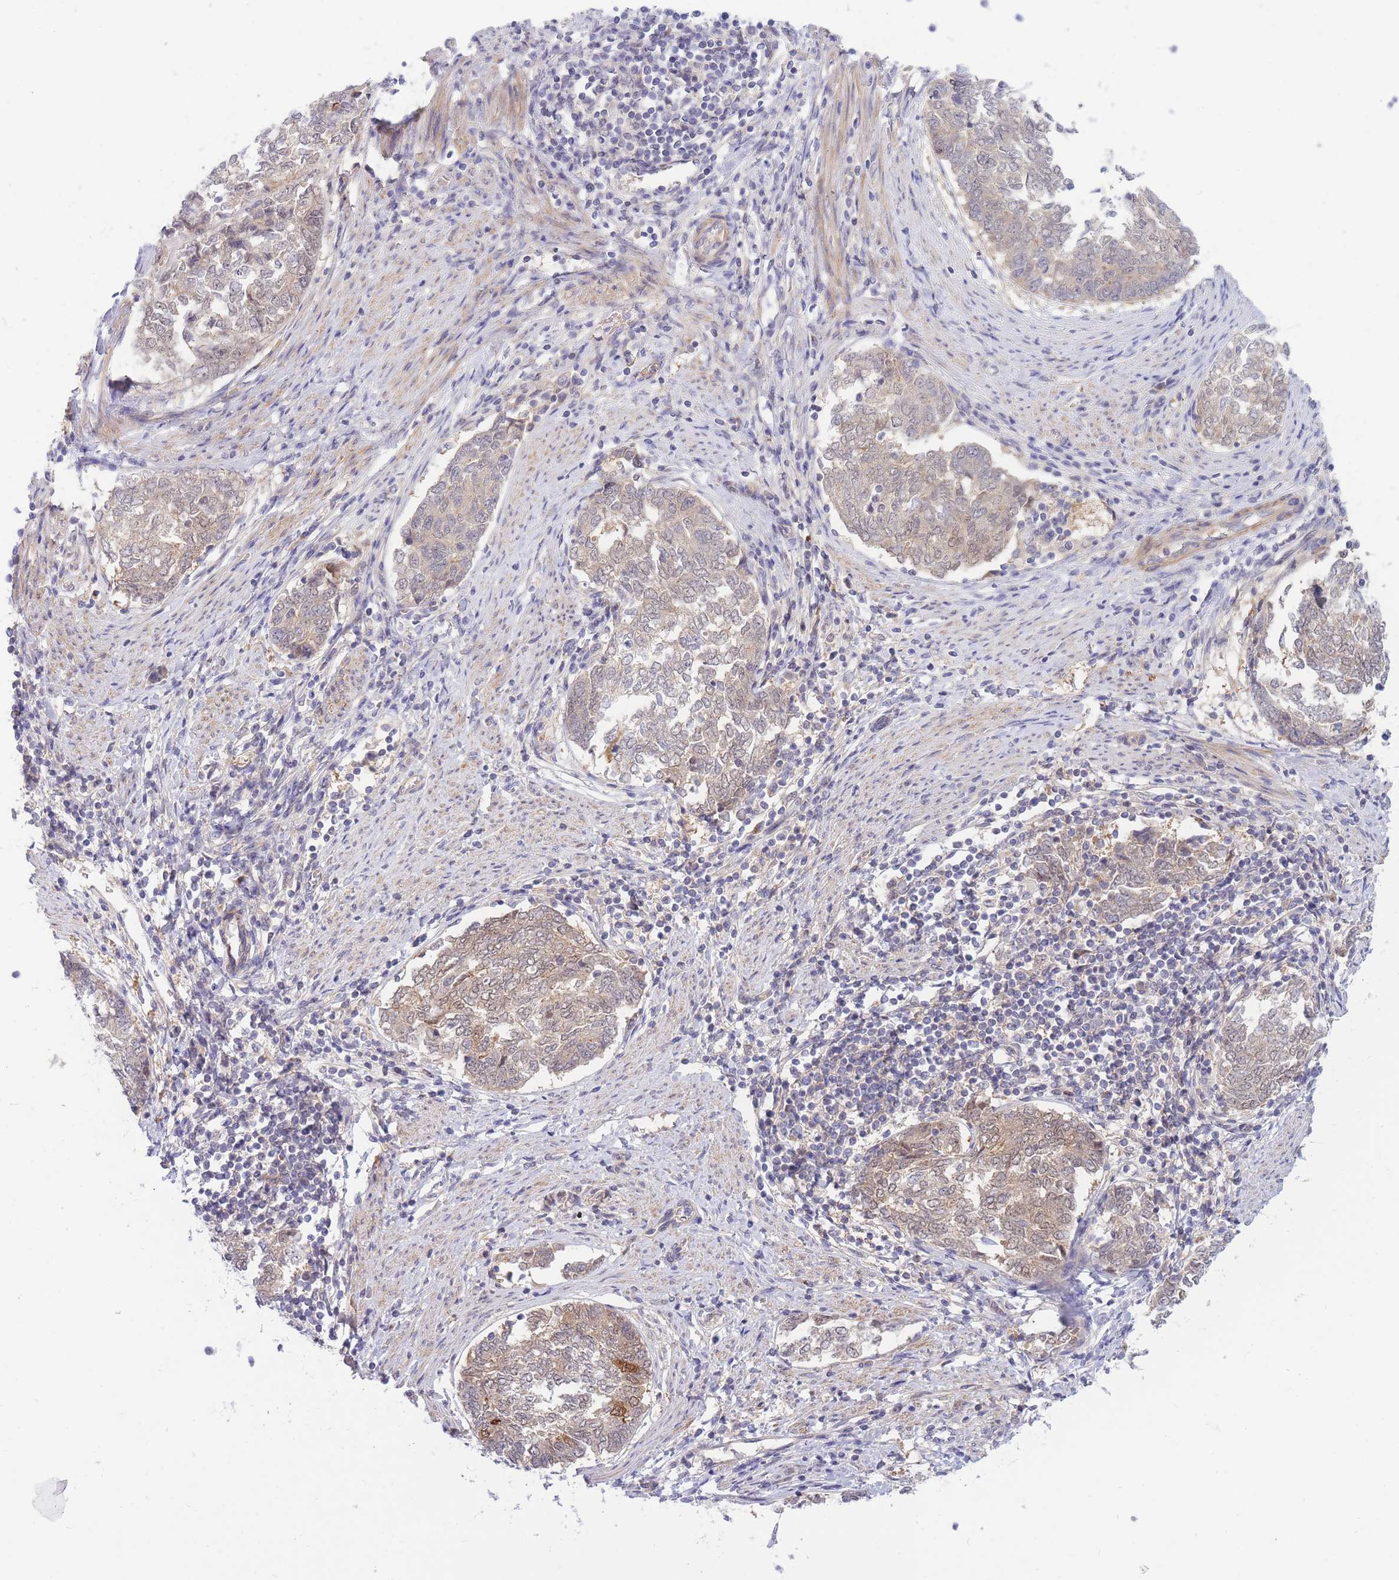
{"staining": {"intensity": "weak", "quantity": "25%-75%", "location": "cytoplasmic/membranous"}, "tissue": "endometrial cancer", "cell_type": "Tumor cells", "image_type": "cancer", "snomed": [{"axis": "morphology", "description": "Adenocarcinoma, NOS"}, {"axis": "topography", "description": "Endometrium"}], "caption": "The immunohistochemical stain labels weak cytoplasmic/membranous staining in tumor cells of endometrial cancer (adenocarcinoma) tissue.", "gene": "APOL4", "patient": {"sex": "female", "age": 80}}